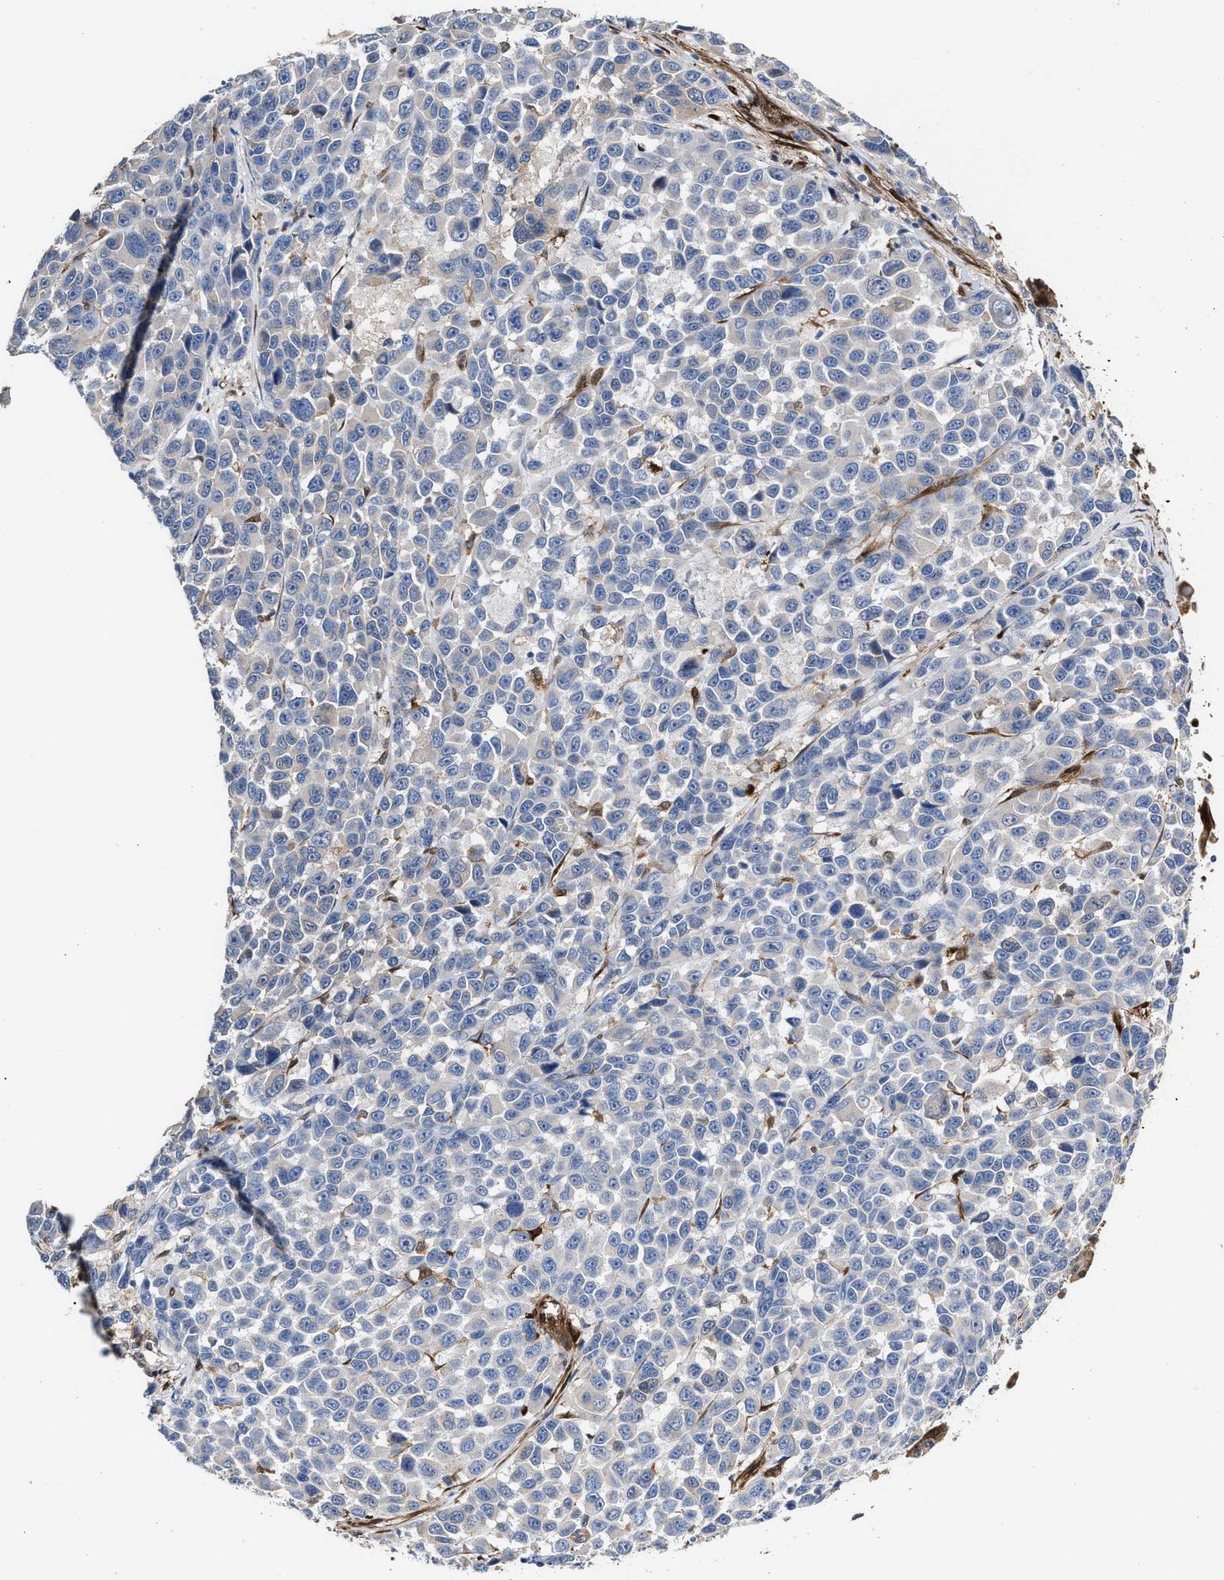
{"staining": {"intensity": "negative", "quantity": "none", "location": "none"}, "tissue": "melanoma", "cell_type": "Tumor cells", "image_type": "cancer", "snomed": [{"axis": "morphology", "description": "Malignant melanoma, NOS"}, {"axis": "topography", "description": "Skin"}], "caption": "The photomicrograph displays no significant staining in tumor cells of melanoma.", "gene": "TP53I3", "patient": {"sex": "male", "age": 53}}